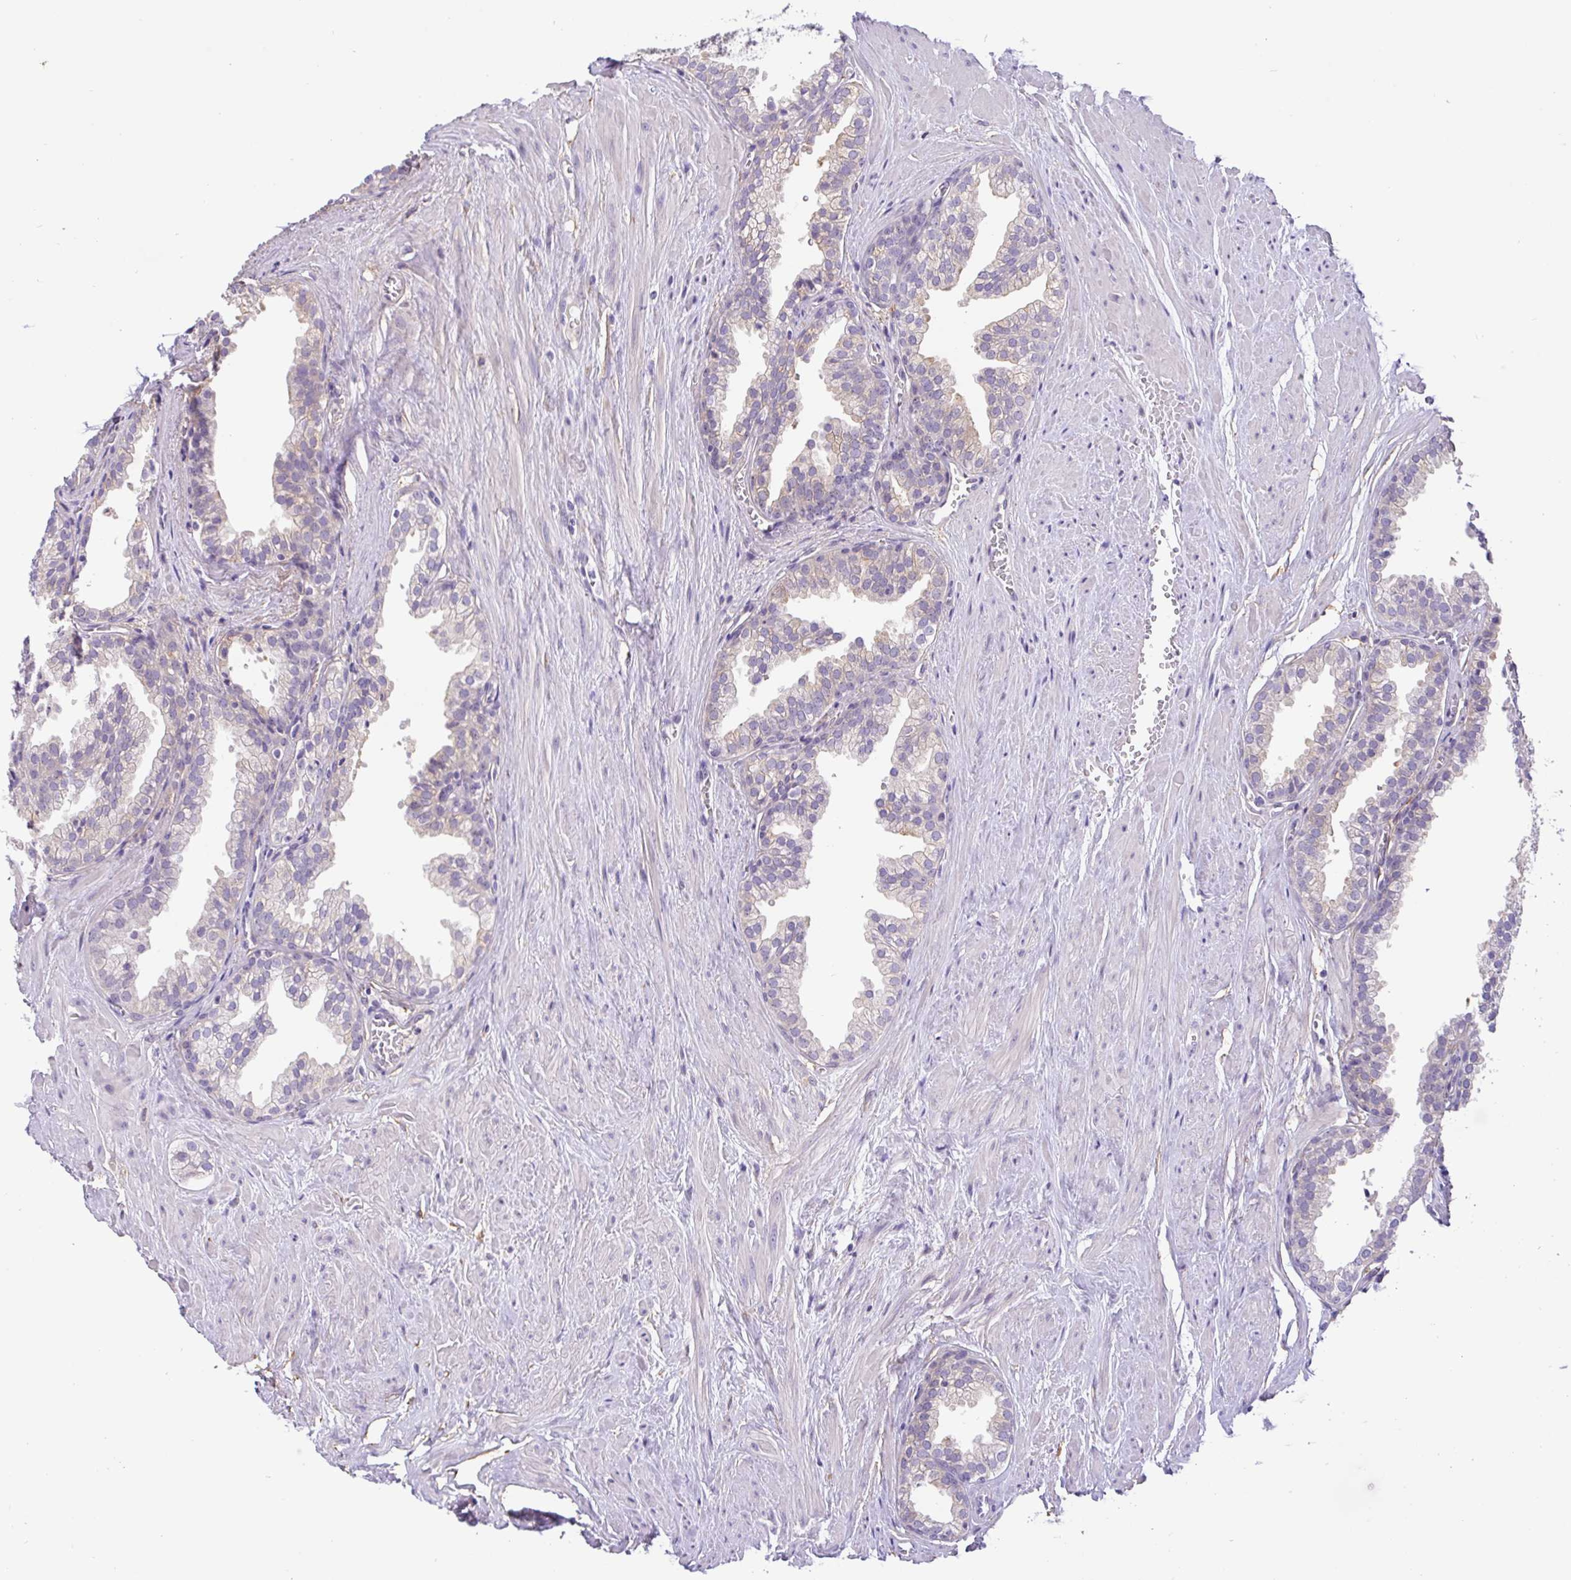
{"staining": {"intensity": "weak", "quantity": "<25%", "location": "cytoplasmic/membranous"}, "tissue": "prostate", "cell_type": "Glandular cells", "image_type": "normal", "snomed": [{"axis": "morphology", "description": "Normal tissue, NOS"}, {"axis": "topography", "description": "Prostate"}, {"axis": "topography", "description": "Peripheral nerve tissue"}], "caption": "Prostate stained for a protein using immunohistochemistry shows no positivity glandular cells.", "gene": "MXRA8", "patient": {"sex": "male", "age": 55}}